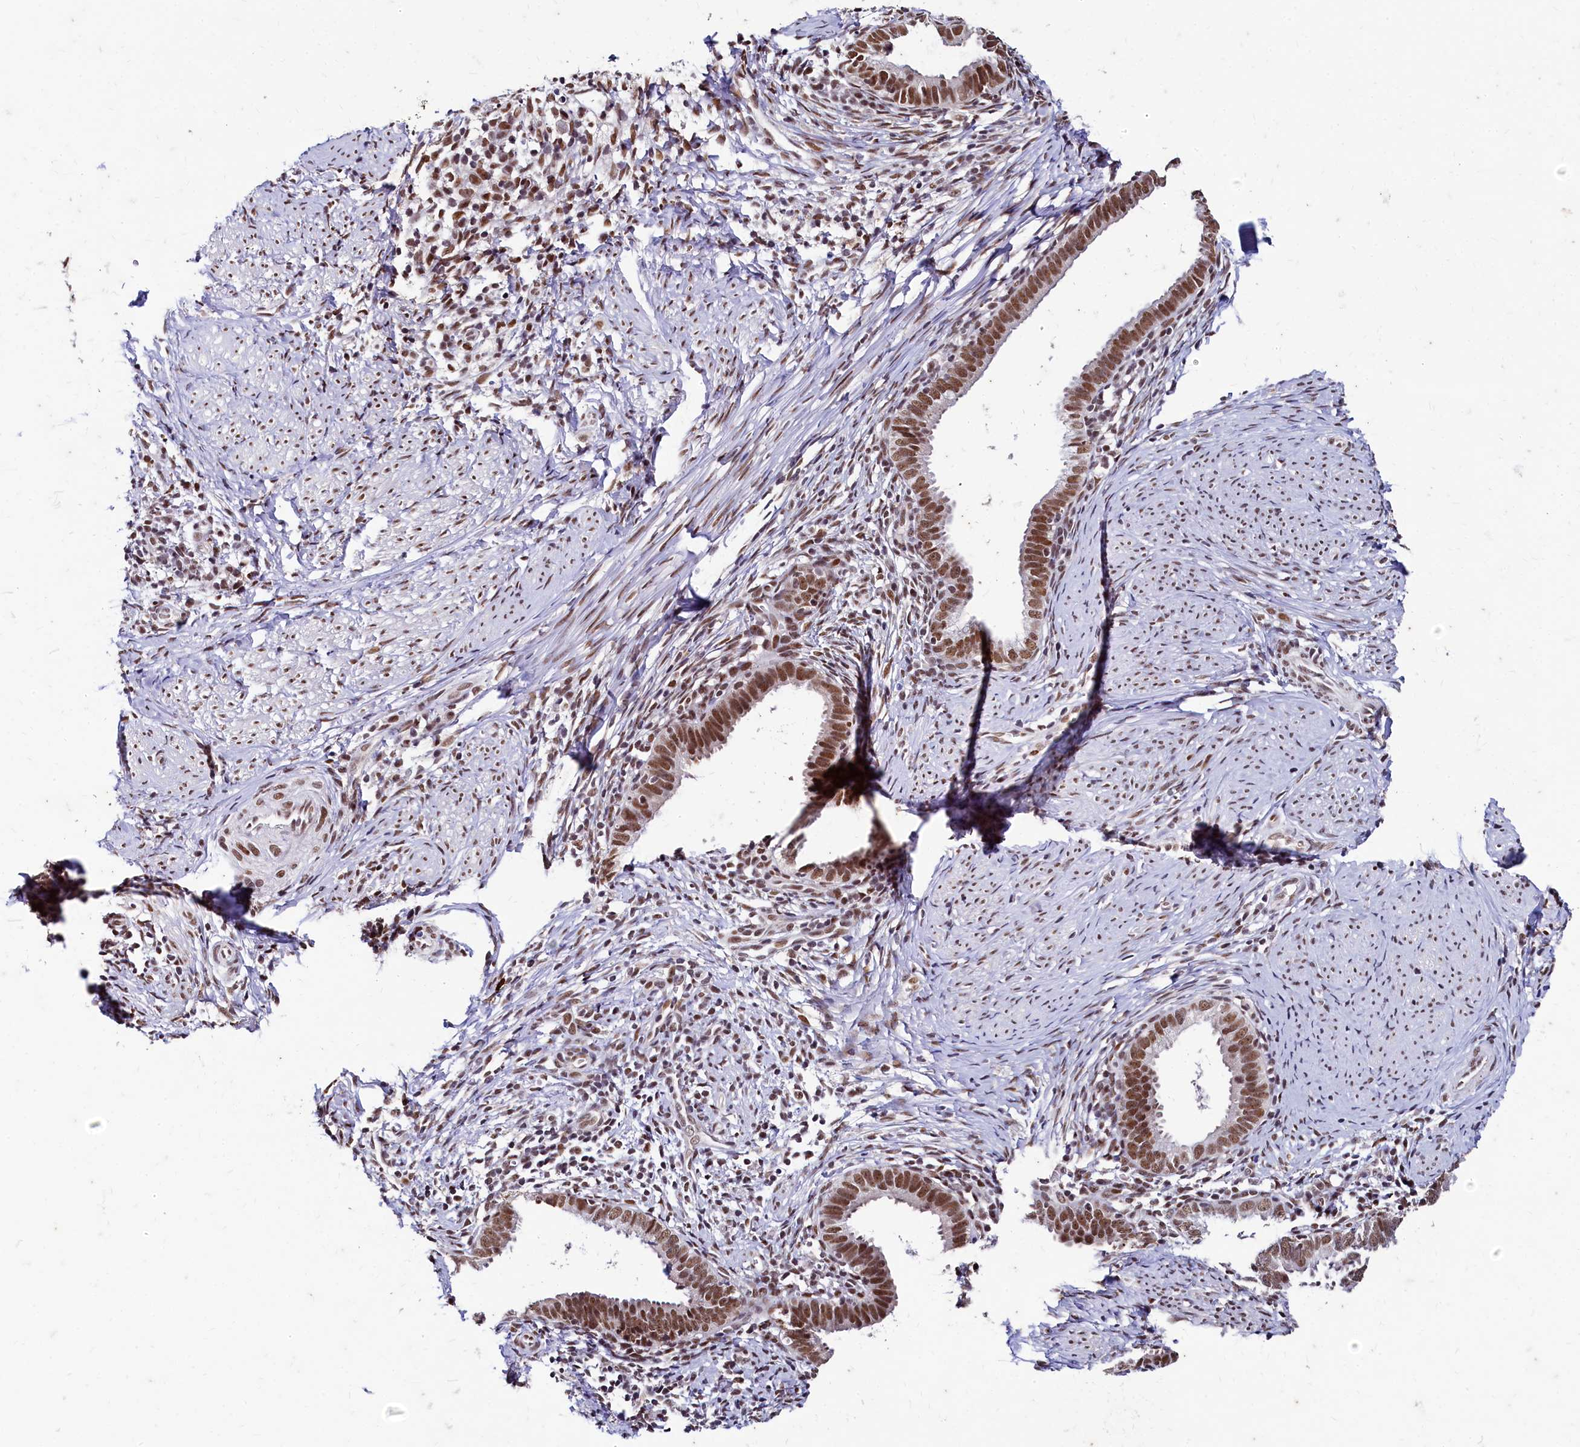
{"staining": {"intensity": "strong", "quantity": ">75%", "location": "nuclear"}, "tissue": "cervical cancer", "cell_type": "Tumor cells", "image_type": "cancer", "snomed": [{"axis": "morphology", "description": "Adenocarcinoma, NOS"}, {"axis": "topography", "description": "Cervix"}], "caption": "Strong nuclear positivity is present in about >75% of tumor cells in cervical adenocarcinoma.", "gene": "CPSF7", "patient": {"sex": "female", "age": 36}}